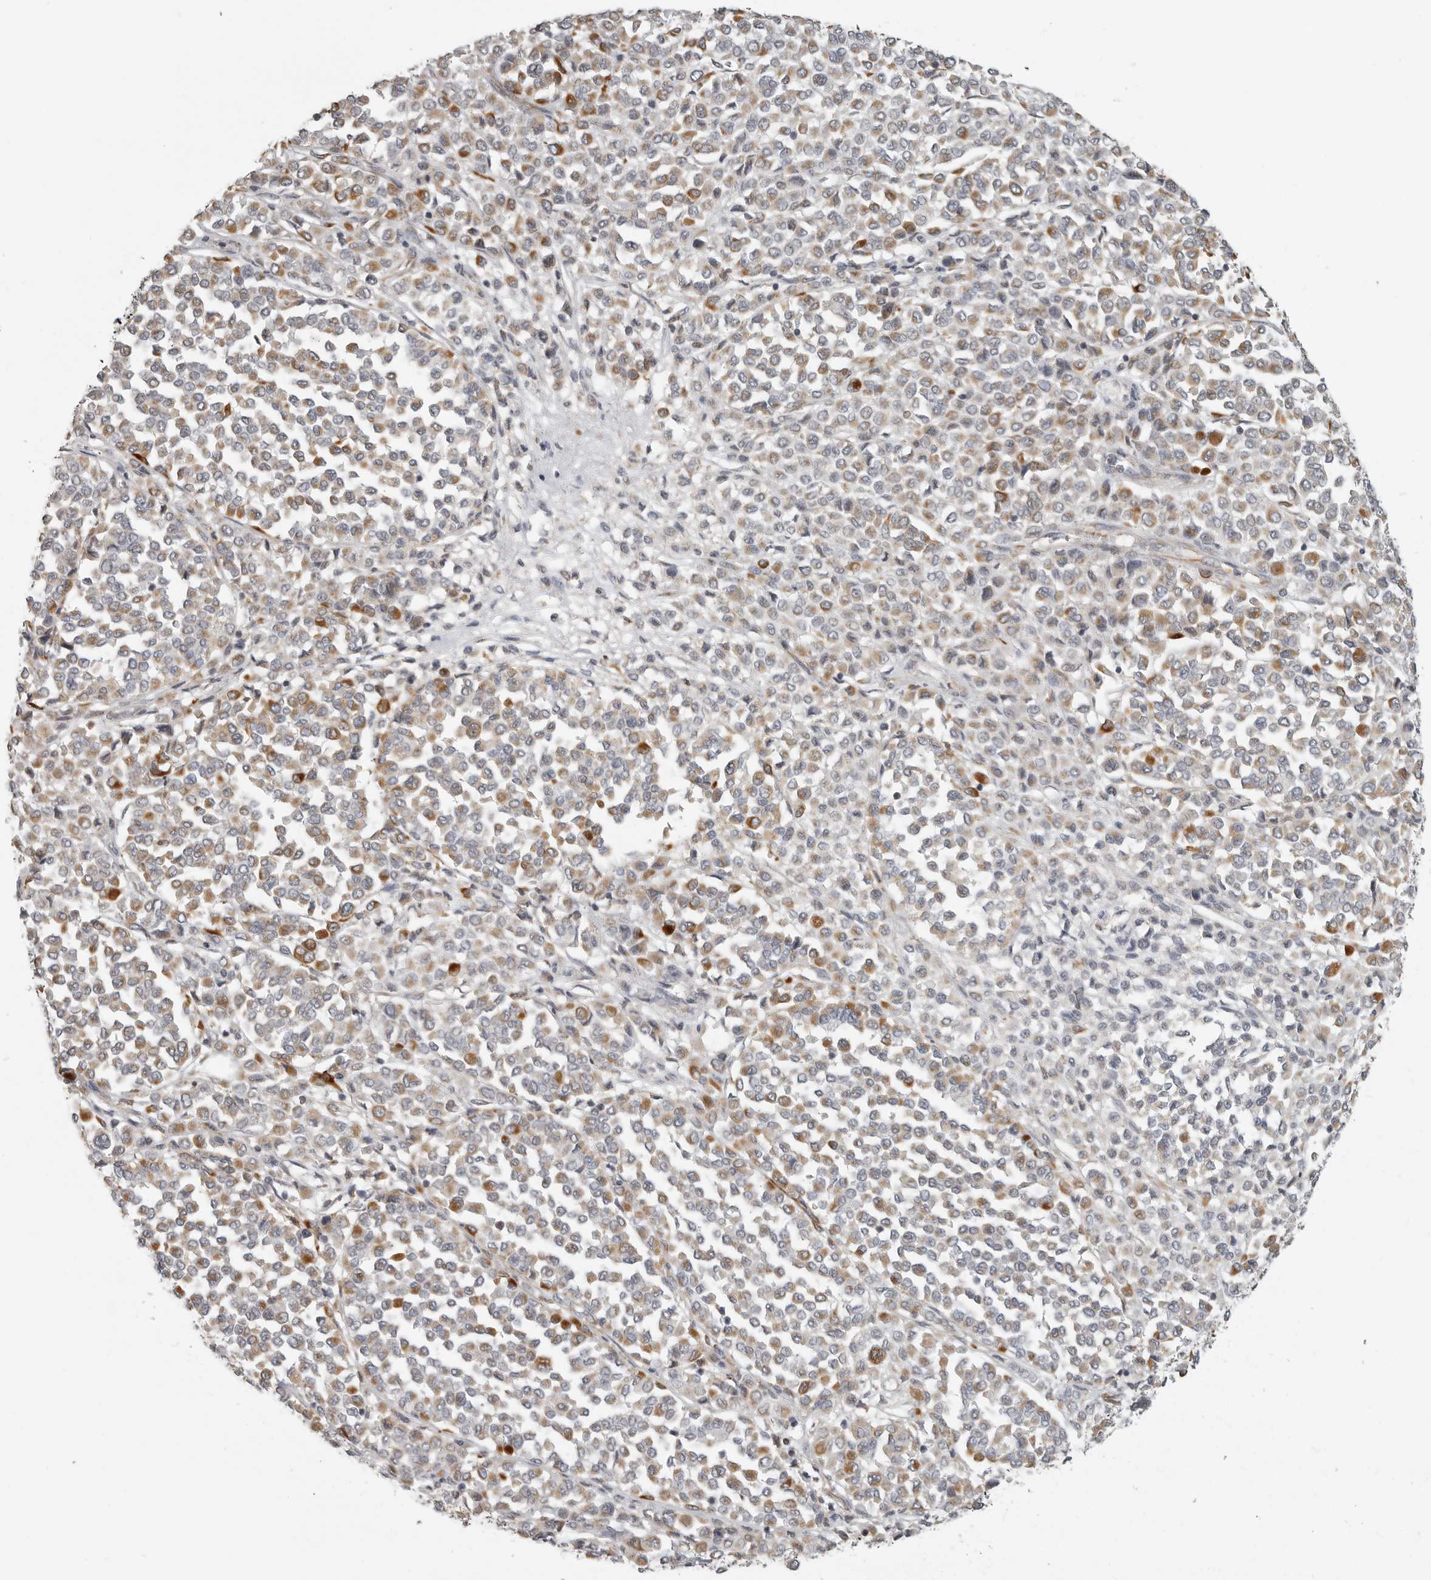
{"staining": {"intensity": "moderate", "quantity": "25%-75%", "location": "cytoplasmic/membranous"}, "tissue": "melanoma", "cell_type": "Tumor cells", "image_type": "cancer", "snomed": [{"axis": "morphology", "description": "Malignant melanoma, Metastatic site"}, {"axis": "topography", "description": "Pancreas"}], "caption": "Melanoma stained with a brown dye exhibits moderate cytoplasmic/membranous positive positivity in approximately 25%-75% of tumor cells.", "gene": "RXFP3", "patient": {"sex": "female", "age": 30}}